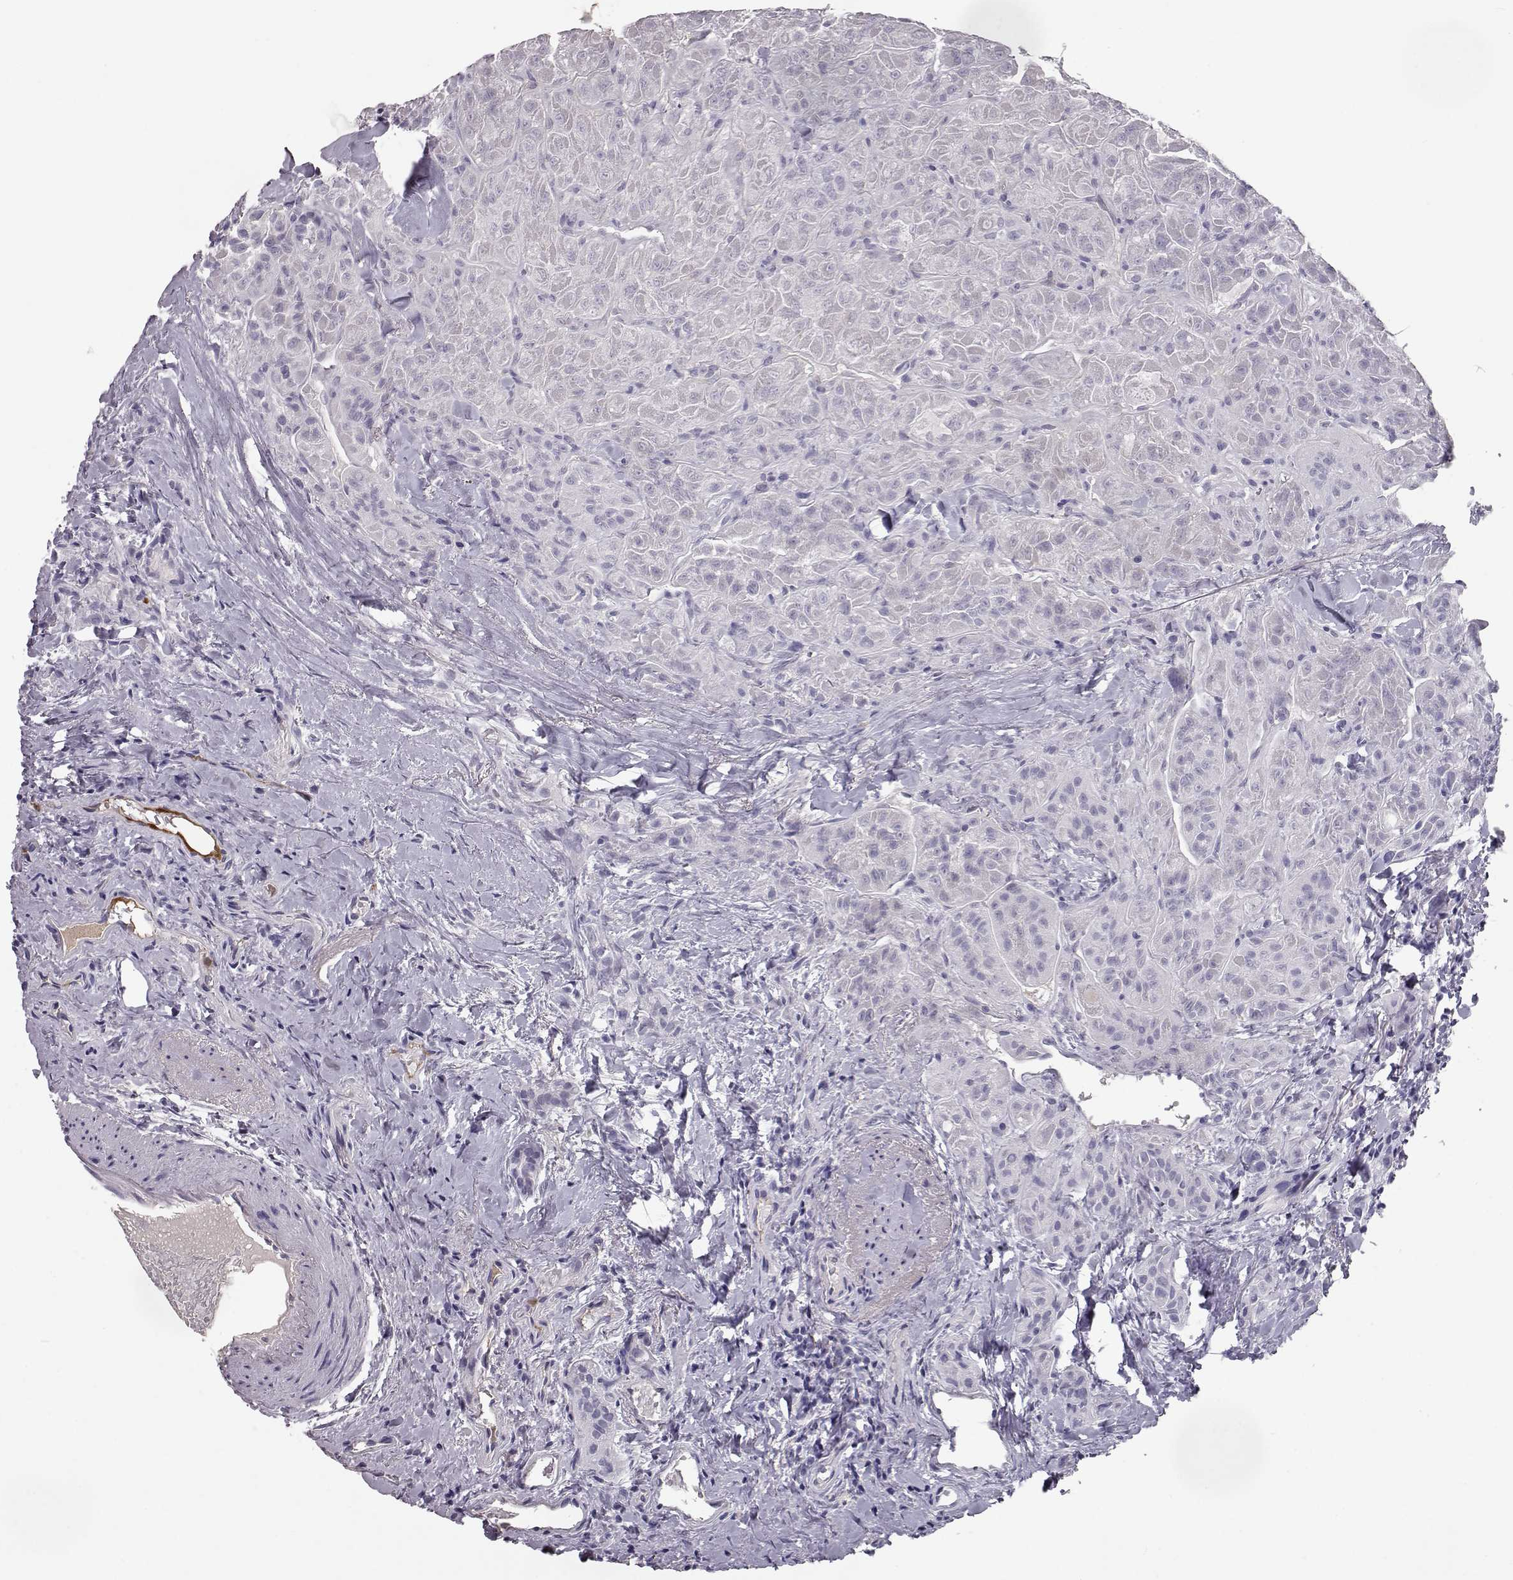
{"staining": {"intensity": "negative", "quantity": "none", "location": "none"}, "tissue": "thyroid cancer", "cell_type": "Tumor cells", "image_type": "cancer", "snomed": [{"axis": "morphology", "description": "Papillary adenocarcinoma, NOS"}, {"axis": "topography", "description": "Thyroid gland"}], "caption": "Immunohistochemistry (IHC) photomicrograph of neoplastic tissue: papillary adenocarcinoma (thyroid) stained with DAB demonstrates no significant protein expression in tumor cells.", "gene": "CCL19", "patient": {"sex": "female", "age": 45}}